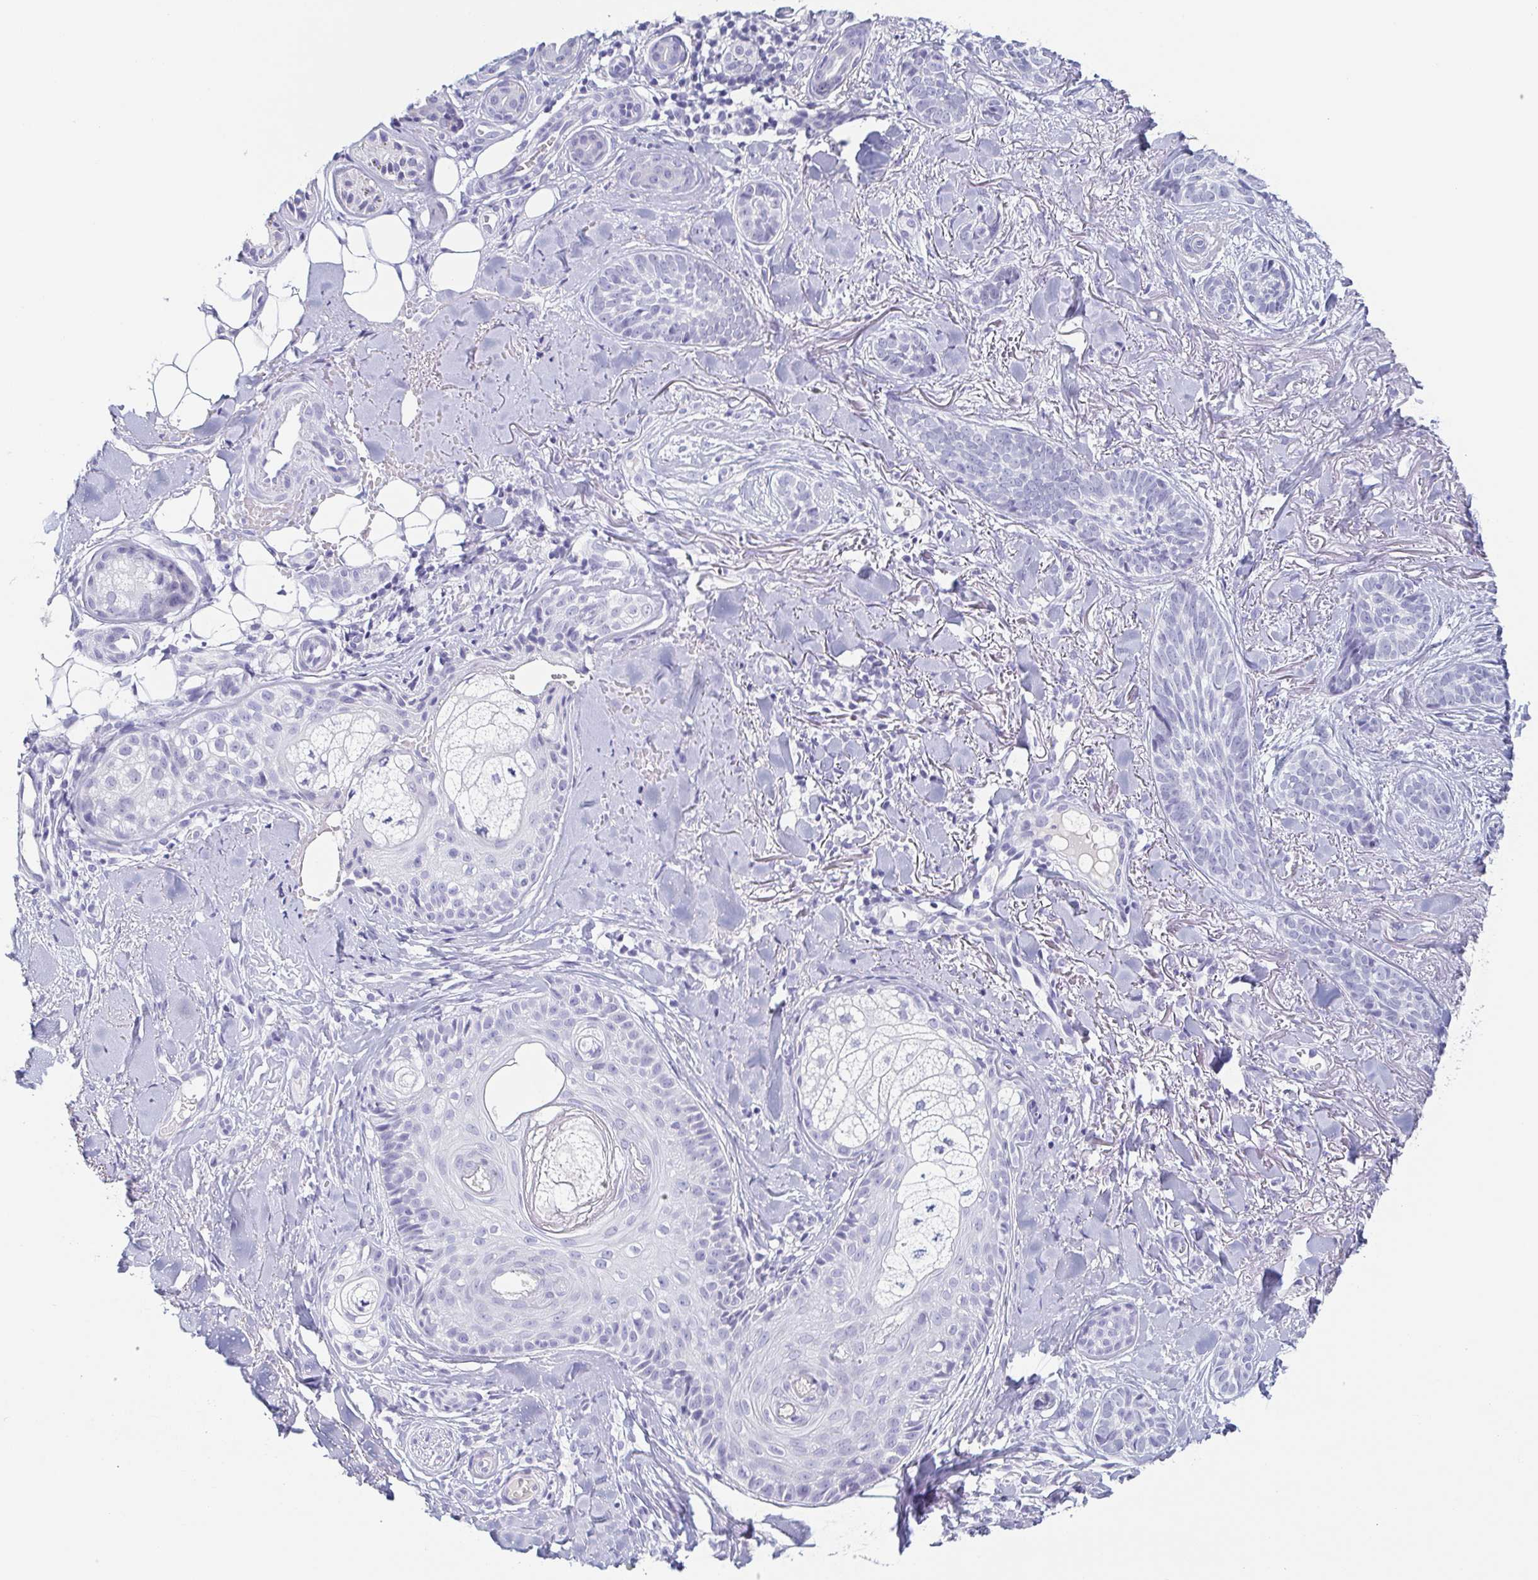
{"staining": {"intensity": "negative", "quantity": "none", "location": "none"}, "tissue": "skin cancer", "cell_type": "Tumor cells", "image_type": "cancer", "snomed": [{"axis": "morphology", "description": "Basal cell carcinoma"}, {"axis": "morphology", "description": "BCC, high aggressive"}, {"axis": "topography", "description": "Skin"}], "caption": "The image displays no staining of tumor cells in skin basal cell carcinoma.", "gene": "ITLN1", "patient": {"sex": "female", "age": 79}}